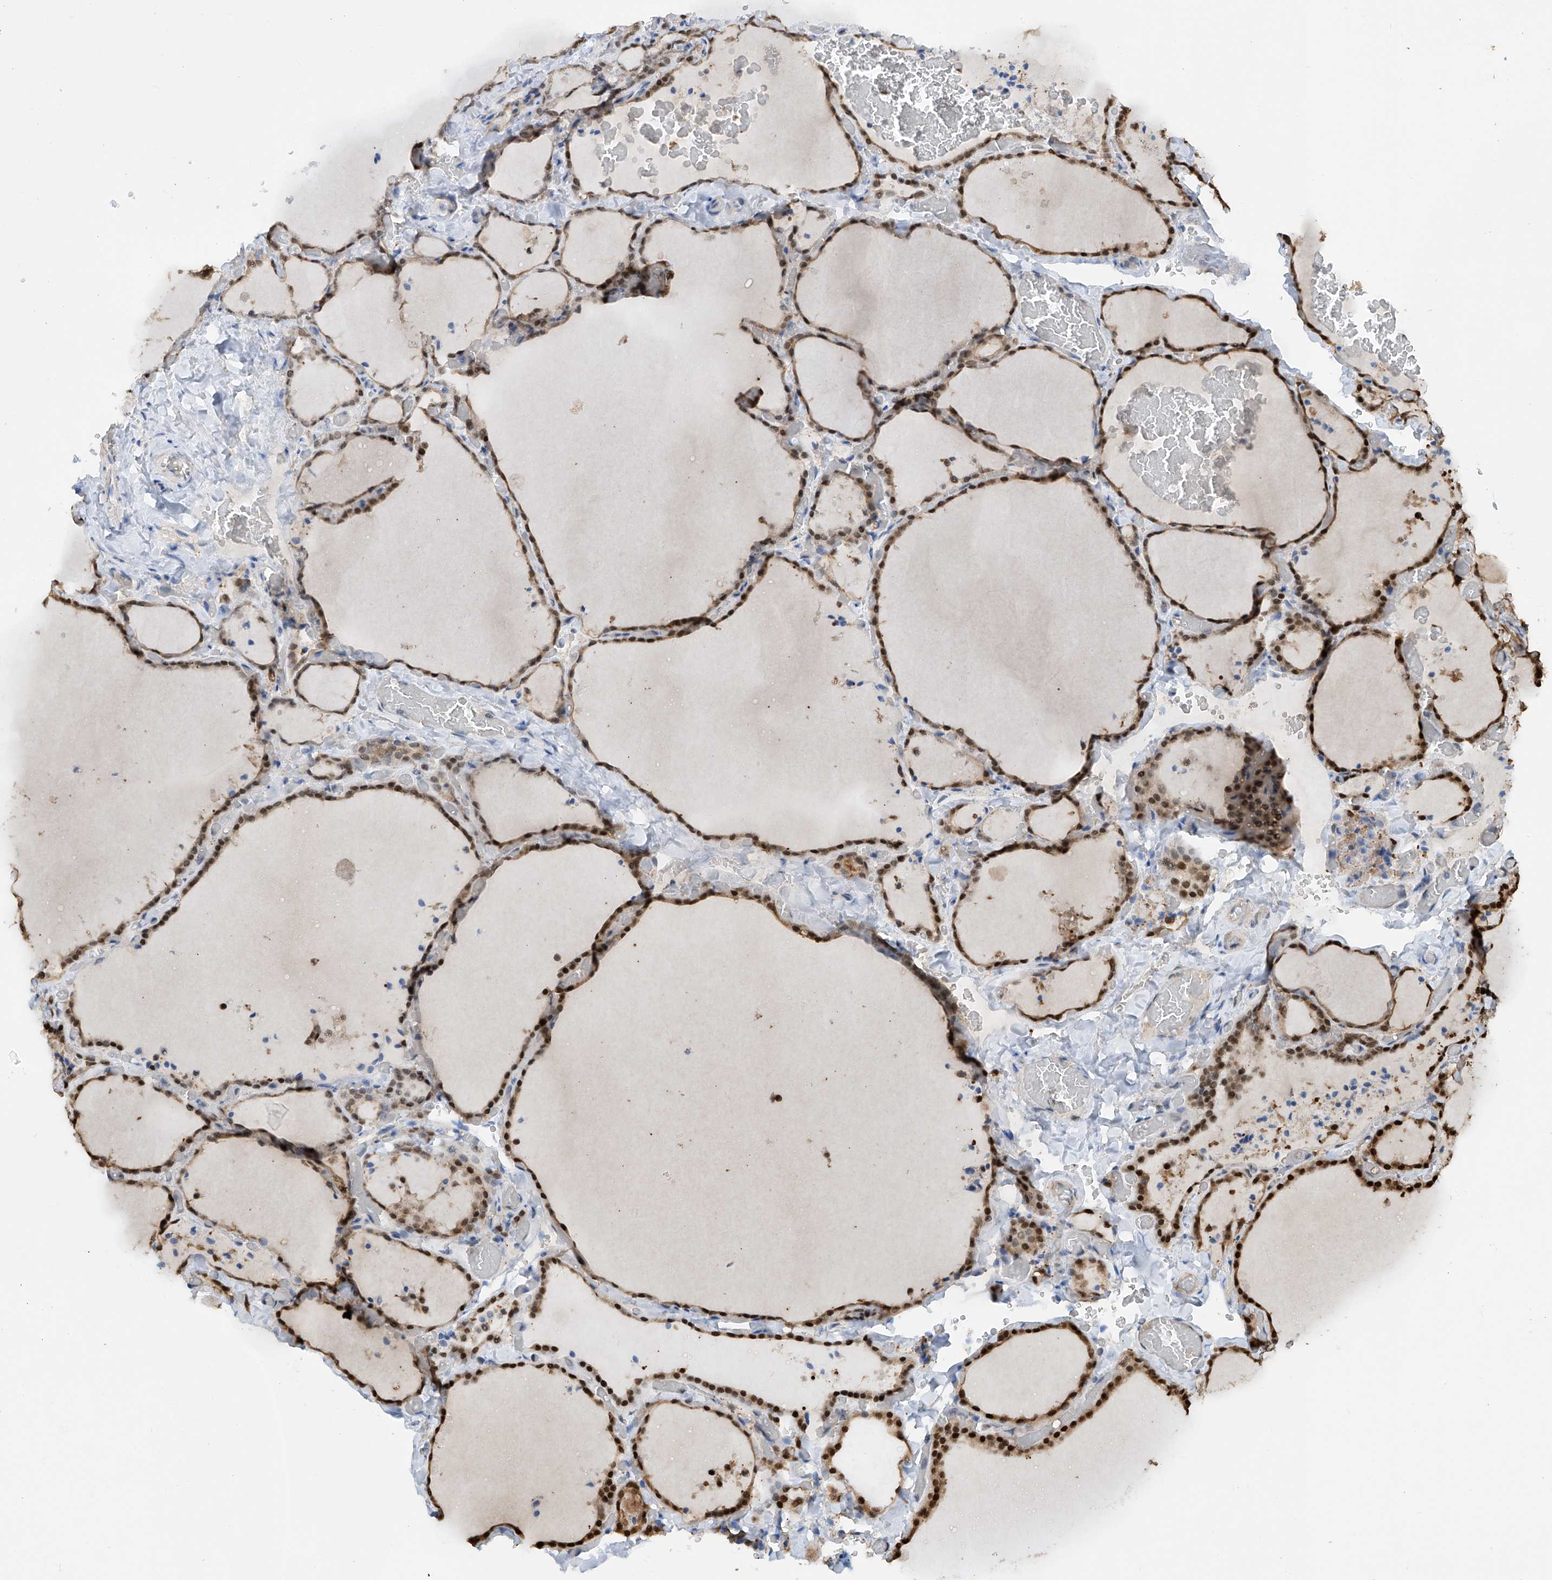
{"staining": {"intensity": "moderate", "quantity": ">75%", "location": "cytoplasmic/membranous,nuclear"}, "tissue": "thyroid gland", "cell_type": "Glandular cells", "image_type": "normal", "snomed": [{"axis": "morphology", "description": "Normal tissue, NOS"}, {"axis": "topography", "description": "Thyroid gland"}], "caption": "Moderate cytoplasmic/membranous,nuclear protein staining is appreciated in approximately >75% of glandular cells in thyroid gland.", "gene": "PMM1", "patient": {"sex": "female", "age": 22}}